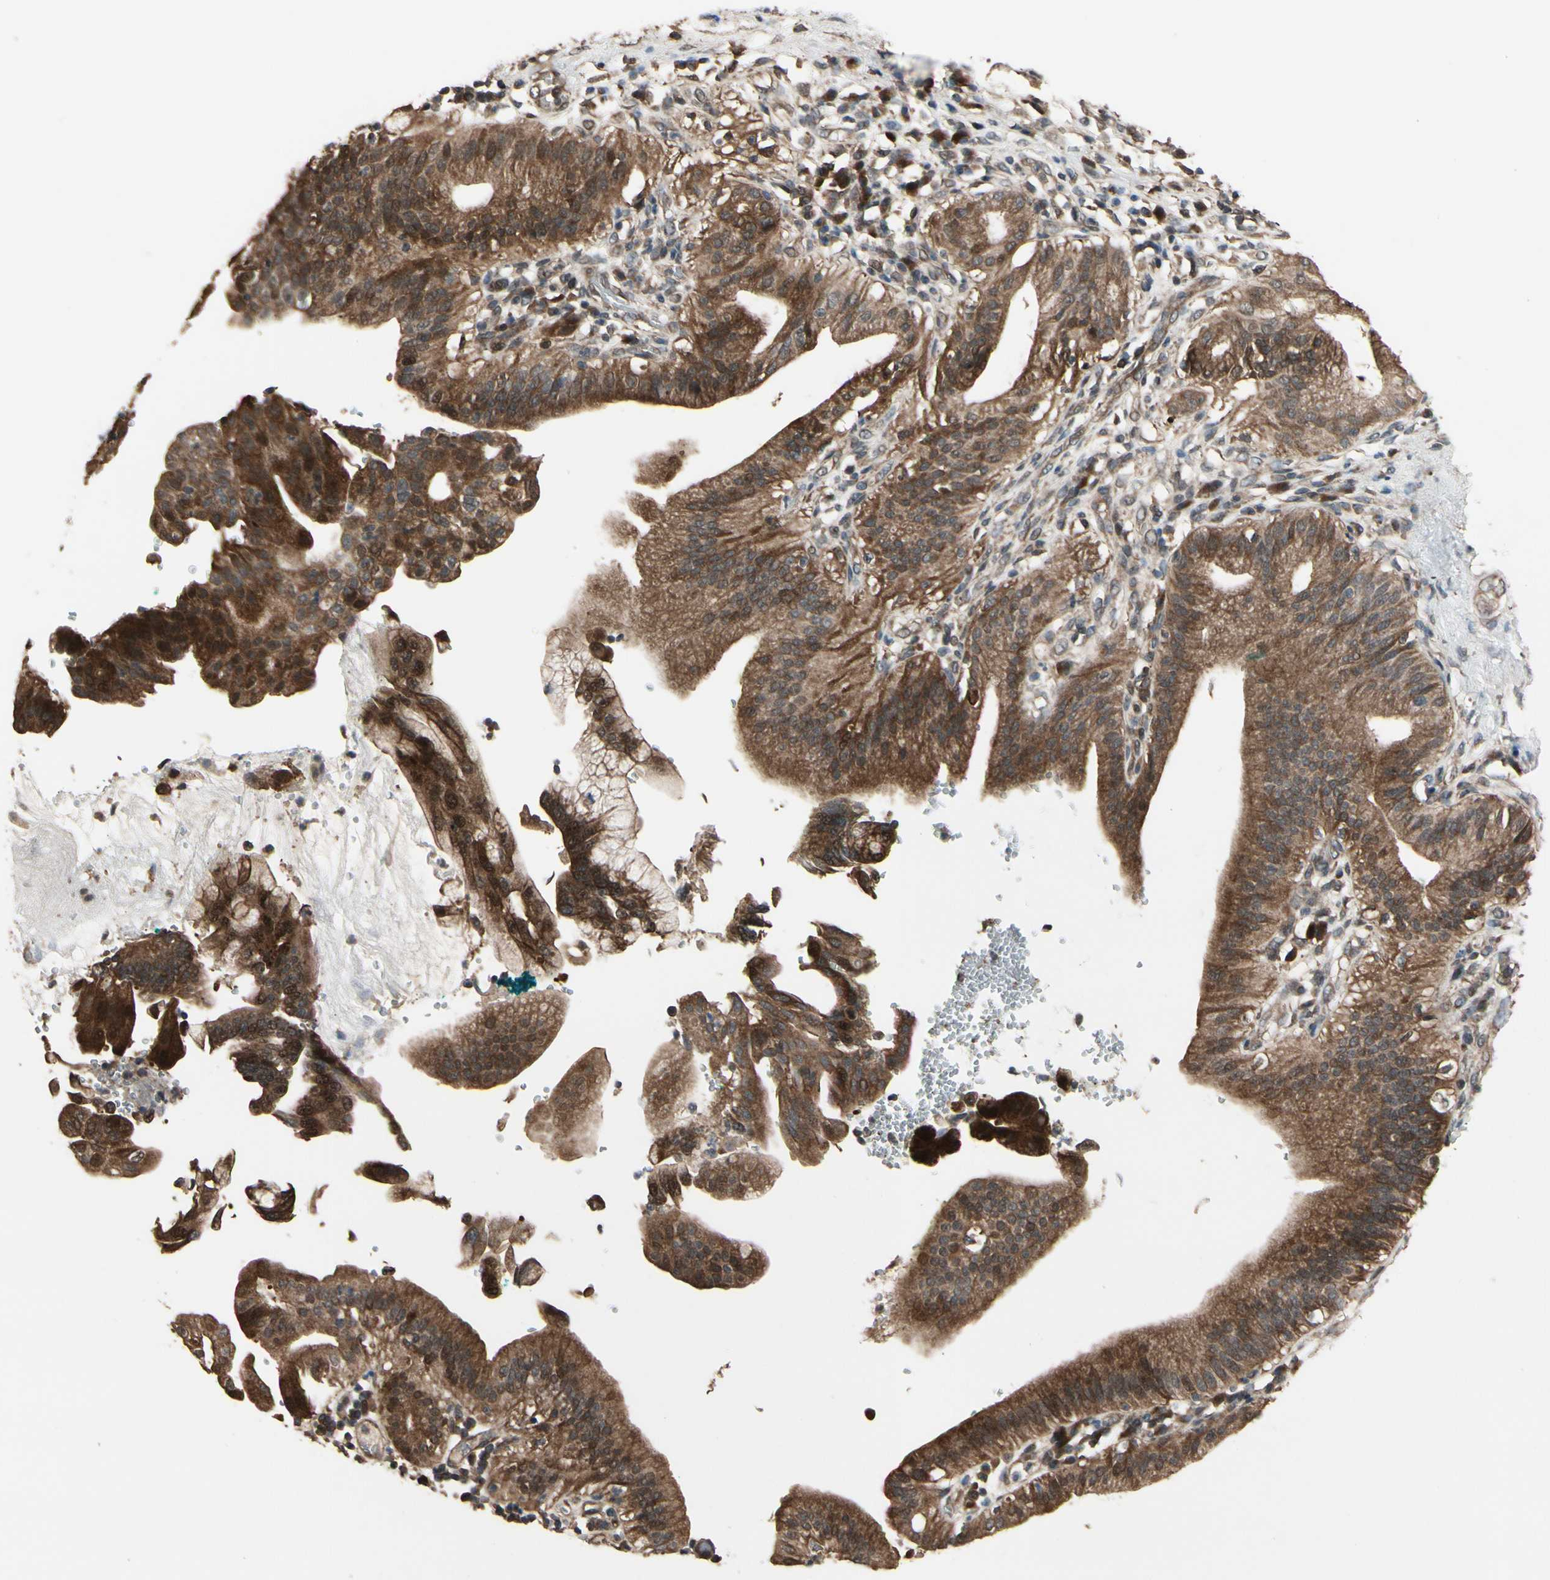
{"staining": {"intensity": "moderate", "quantity": "<25%", "location": "cytoplasmic/membranous"}, "tissue": "pancreatic cancer", "cell_type": "Tumor cells", "image_type": "cancer", "snomed": [{"axis": "morphology", "description": "Adenocarcinoma, NOS"}, {"axis": "morphology", "description": "Adenocarcinoma, metastatic, NOS"}, {"axis": "topography", "description": "Lymph node"}, {"axis": "topography", "description": "Pancreas"}, {"axis": "topography", "description": "Duodenum"}], "caption": "This is a photomicrograph of IHC staining of pancreatic adenocarcinoma, which shows moderate expression in the cytoplasmic/membranous of tumor cells.", "gene": "CSF1R", "patient": {"sex": "female", "age": 64}}